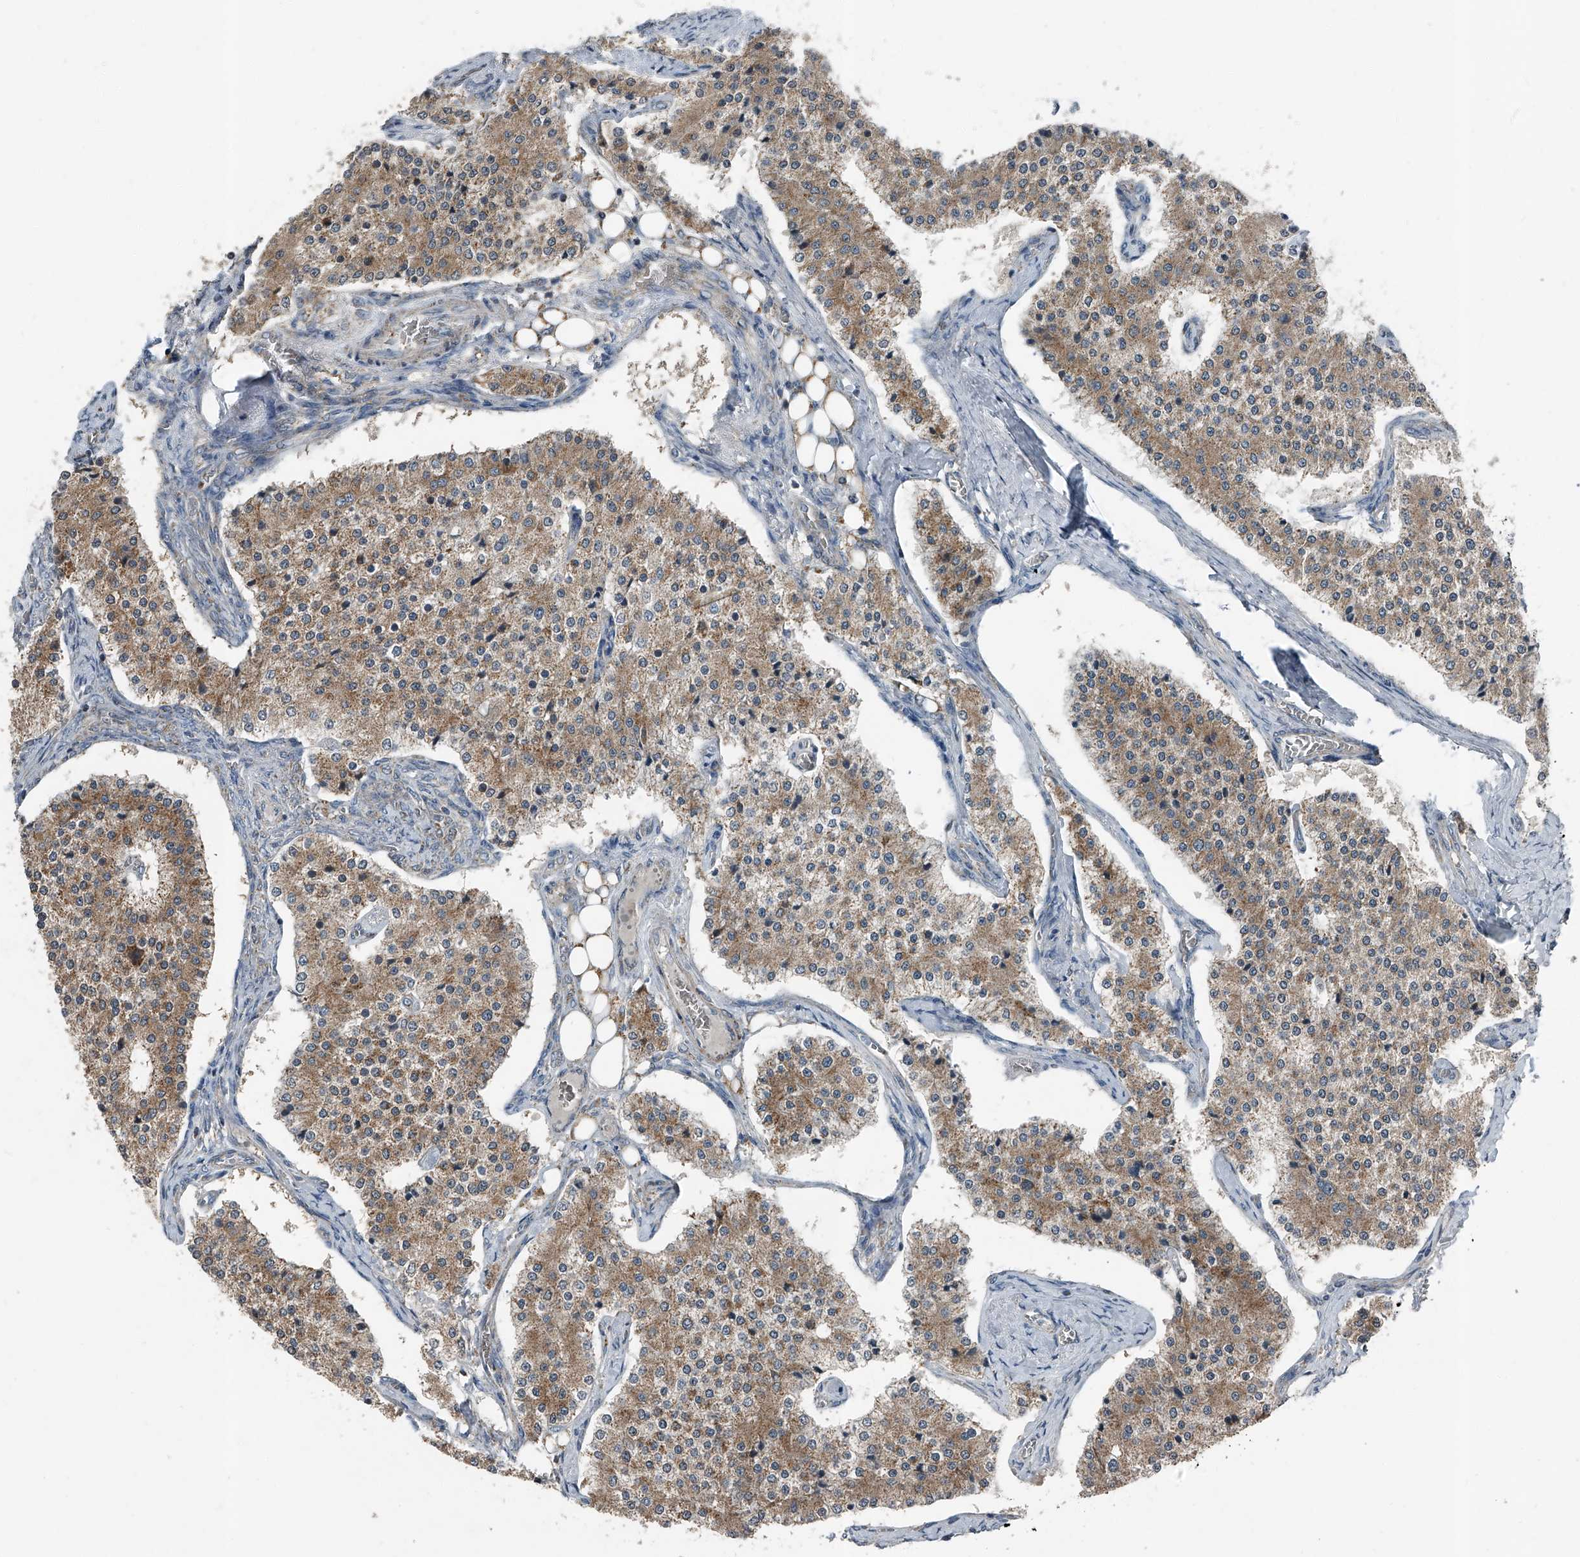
{"staining": {"intensity": "moderate", "quantity": ">75%", "location": "cytoplasmic/membranous"}, "tissue": "carcinoid", "cell_type": "Tumor cells", "image_type": "cancer", "snomed": [{"axis": "morphology", "description": "Carcinoid, malignant, NOS"}, {"axis": "topography", "description": "Colon"}], "caption": "Immunohistochemical staining of human malignant carcinoid shows moderate cytoplasmic/membranous protein positivity in approximately >75% of tumor cells.", "gene": "CHRNA7", "patient": {"sex": "female", "age": 52}}